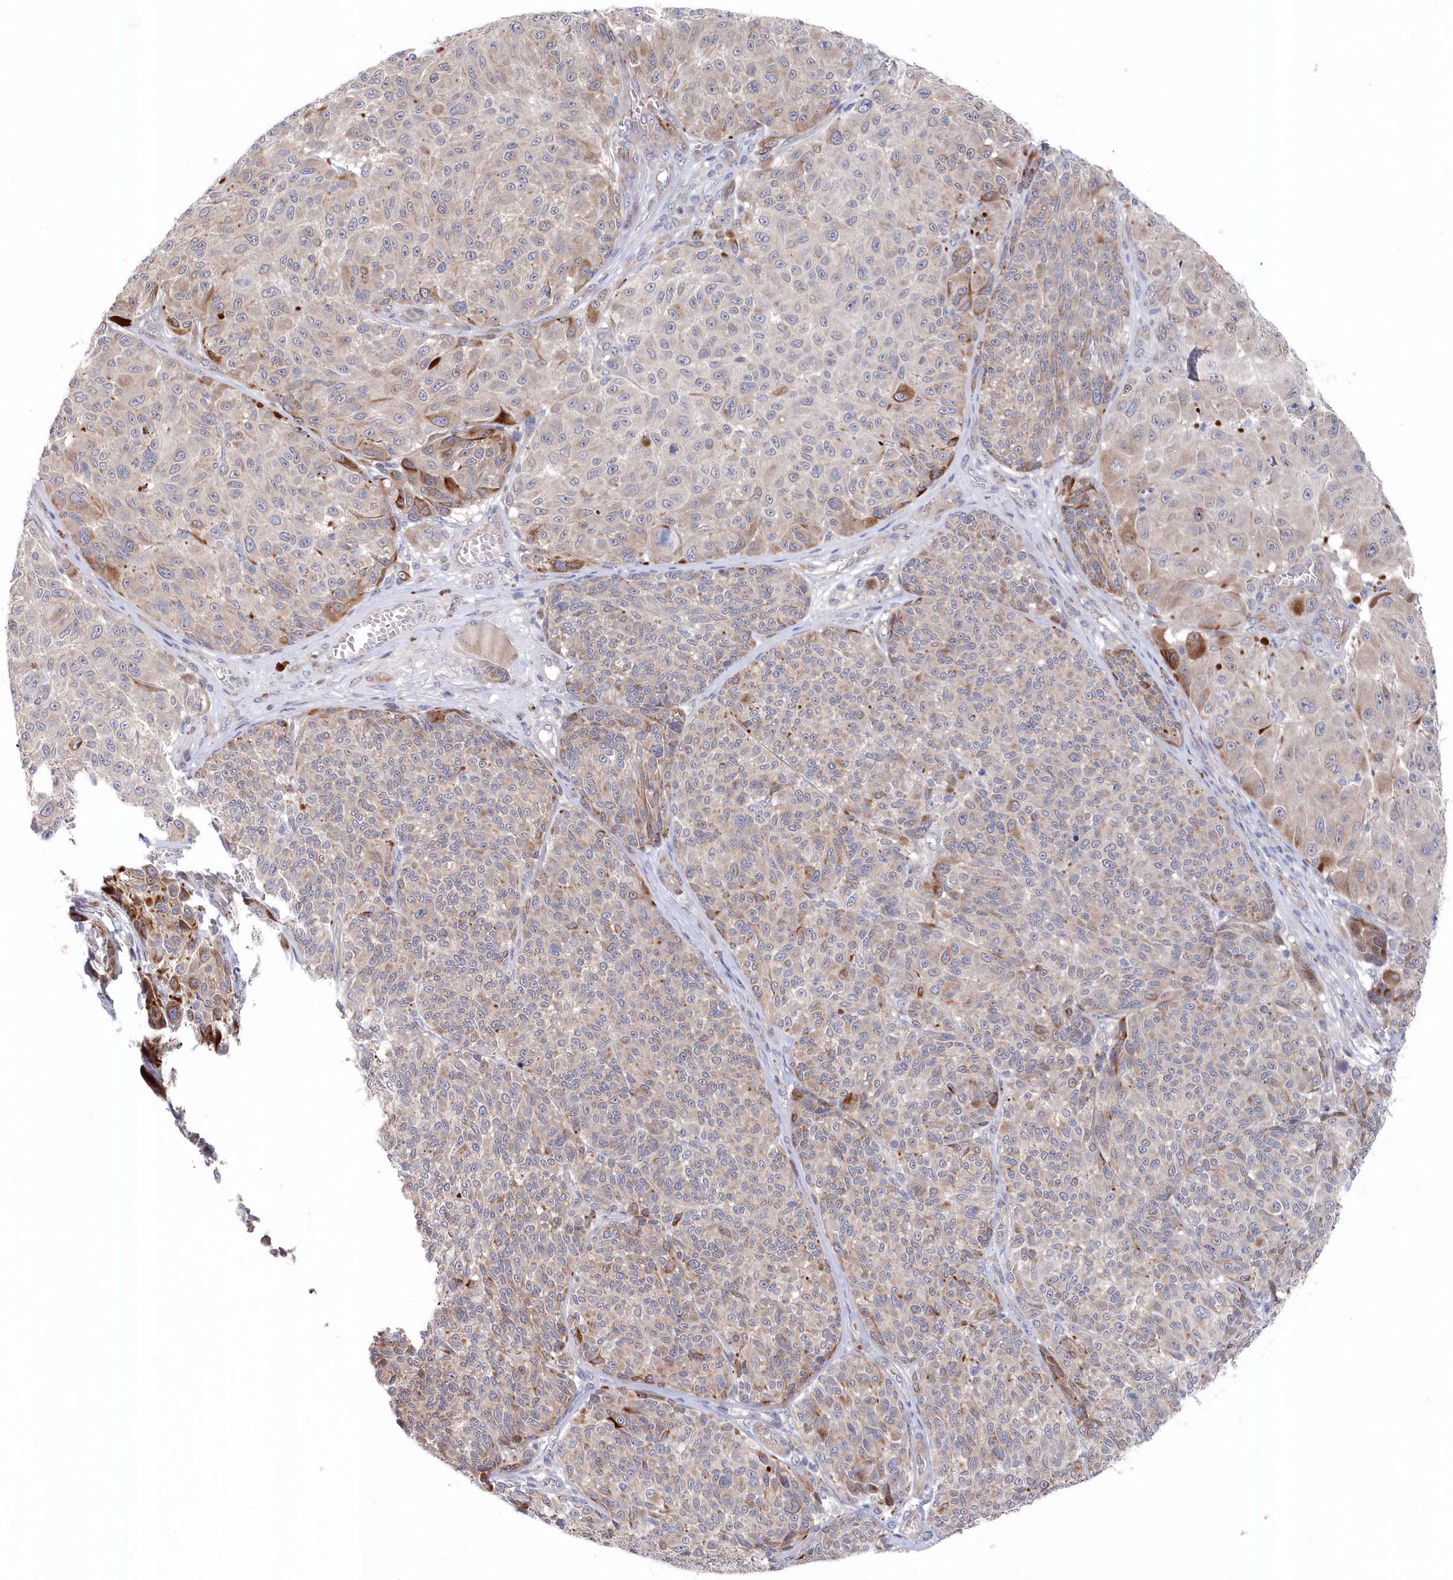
{"staining": {"intensity": "moderate", "quantity": "<25%", "location": "cytoplasmic/membranous"}, "tissue": "melanoma", "cell_type": "Tumor cells", "image_type": "cancer", "snomed": [{"axis": "morphology", "description": "Malignant melanoma, NOS"}, {"axis": "topography", "description": "Skin"}], "caption": "Brown immunohistochemical staining in malignant melanoma demonstrates moderate cytoplasmic/membranous expression in about <25% of tumor cells.", "gene": "KIAA1586", "patient": {"sex": "male", "age": 83}}